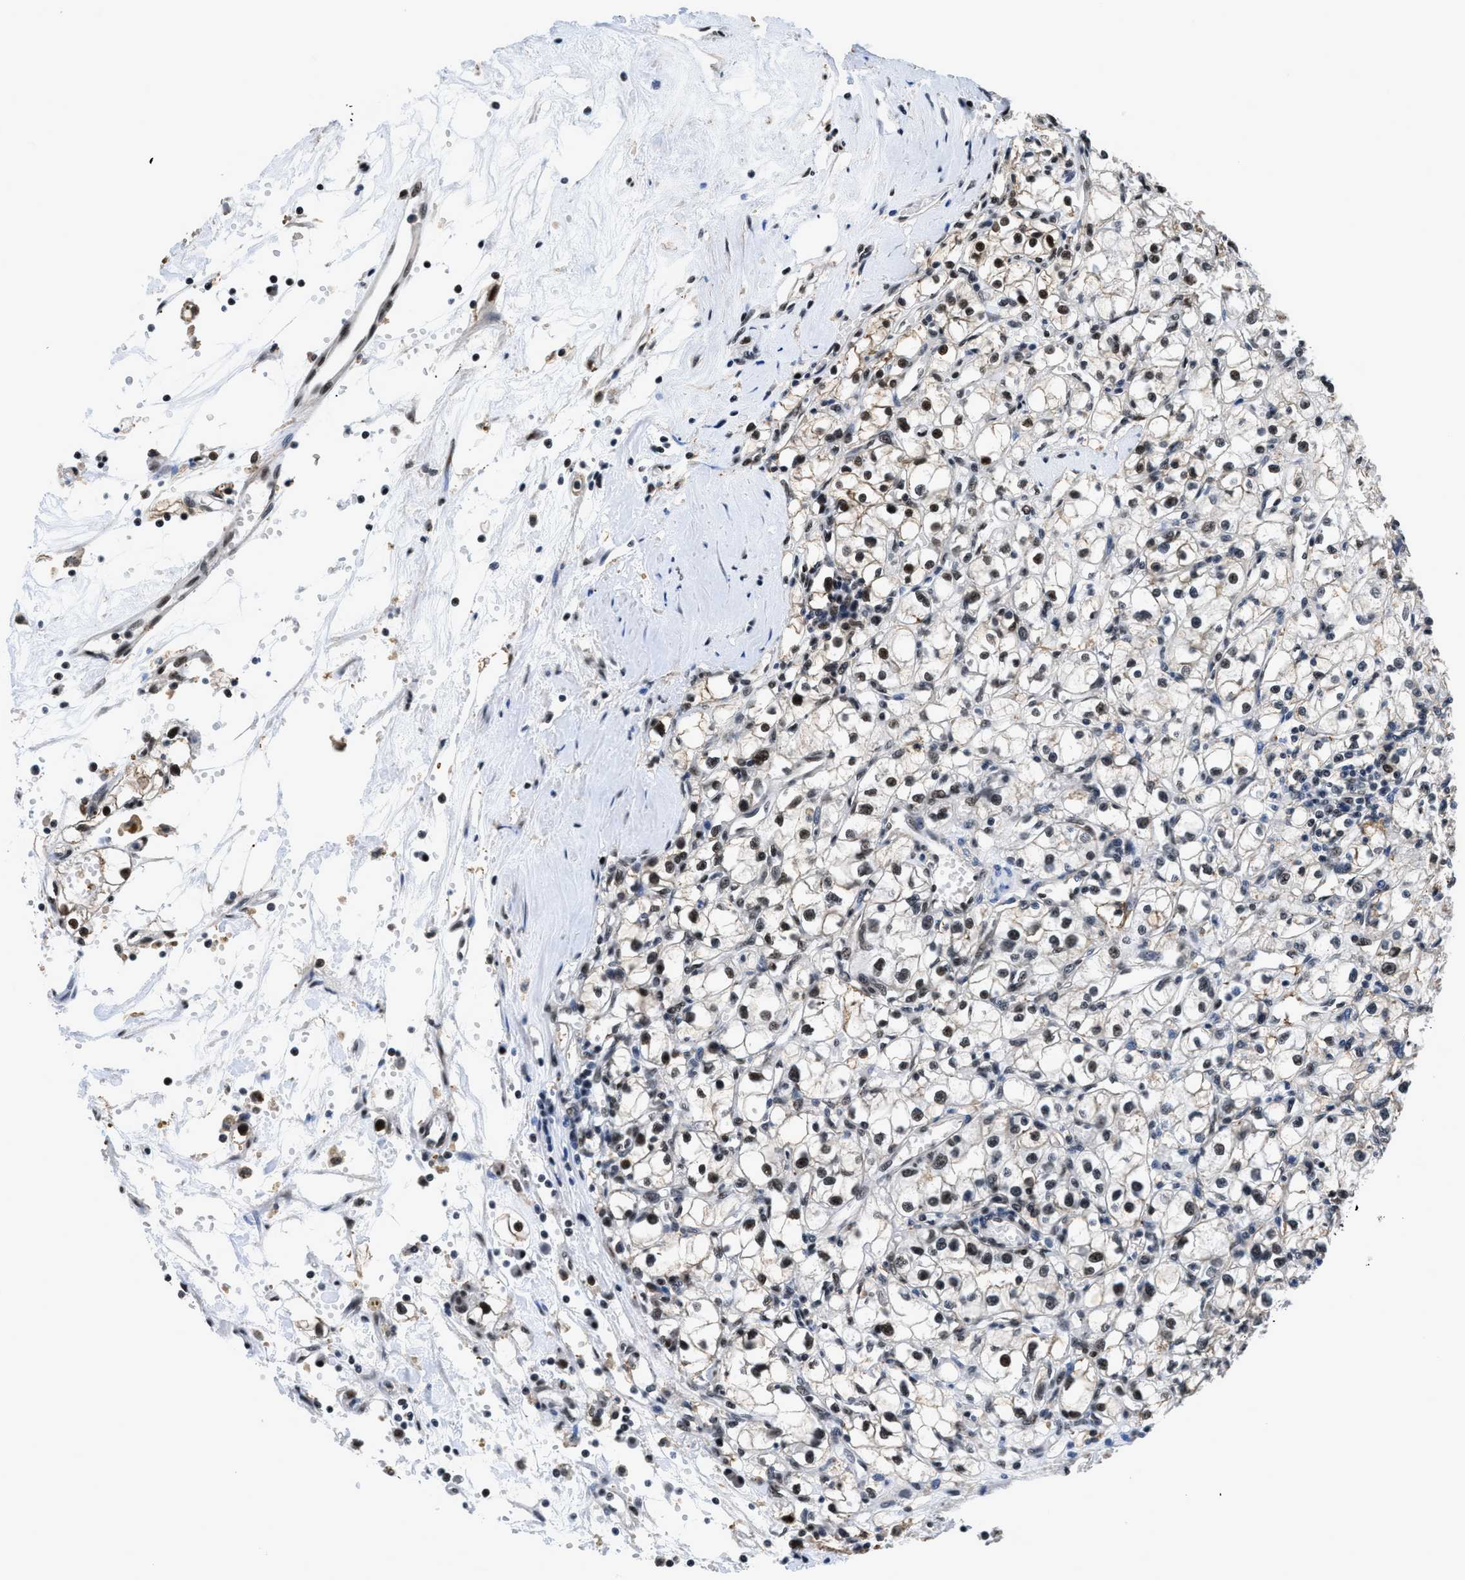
{"staining": {"intensity": "moderate", "quantity": ">75%", "location": "nuclear"}, "tissue": "renal cancer", "cell_type": "Tumor cells", "image_type": "cancer", "snomed": [{"axis": "morphology", "description": "Adenocarcinoma, NOS"}, {"axis": "topography", "description": "Kidney"}], "caption": "Immunohistochemical staining of renal cancer (adenocarcinoma) displays moderate nuclear protein positivity in approximately >75% of tumor cells. (Stains: DAB in brown, nuclei in blue, Microscopy: brightfield microscopy at high magnification).", "gene": "HNRNPH2", "patient": {"sex": "male", "age": 56}}